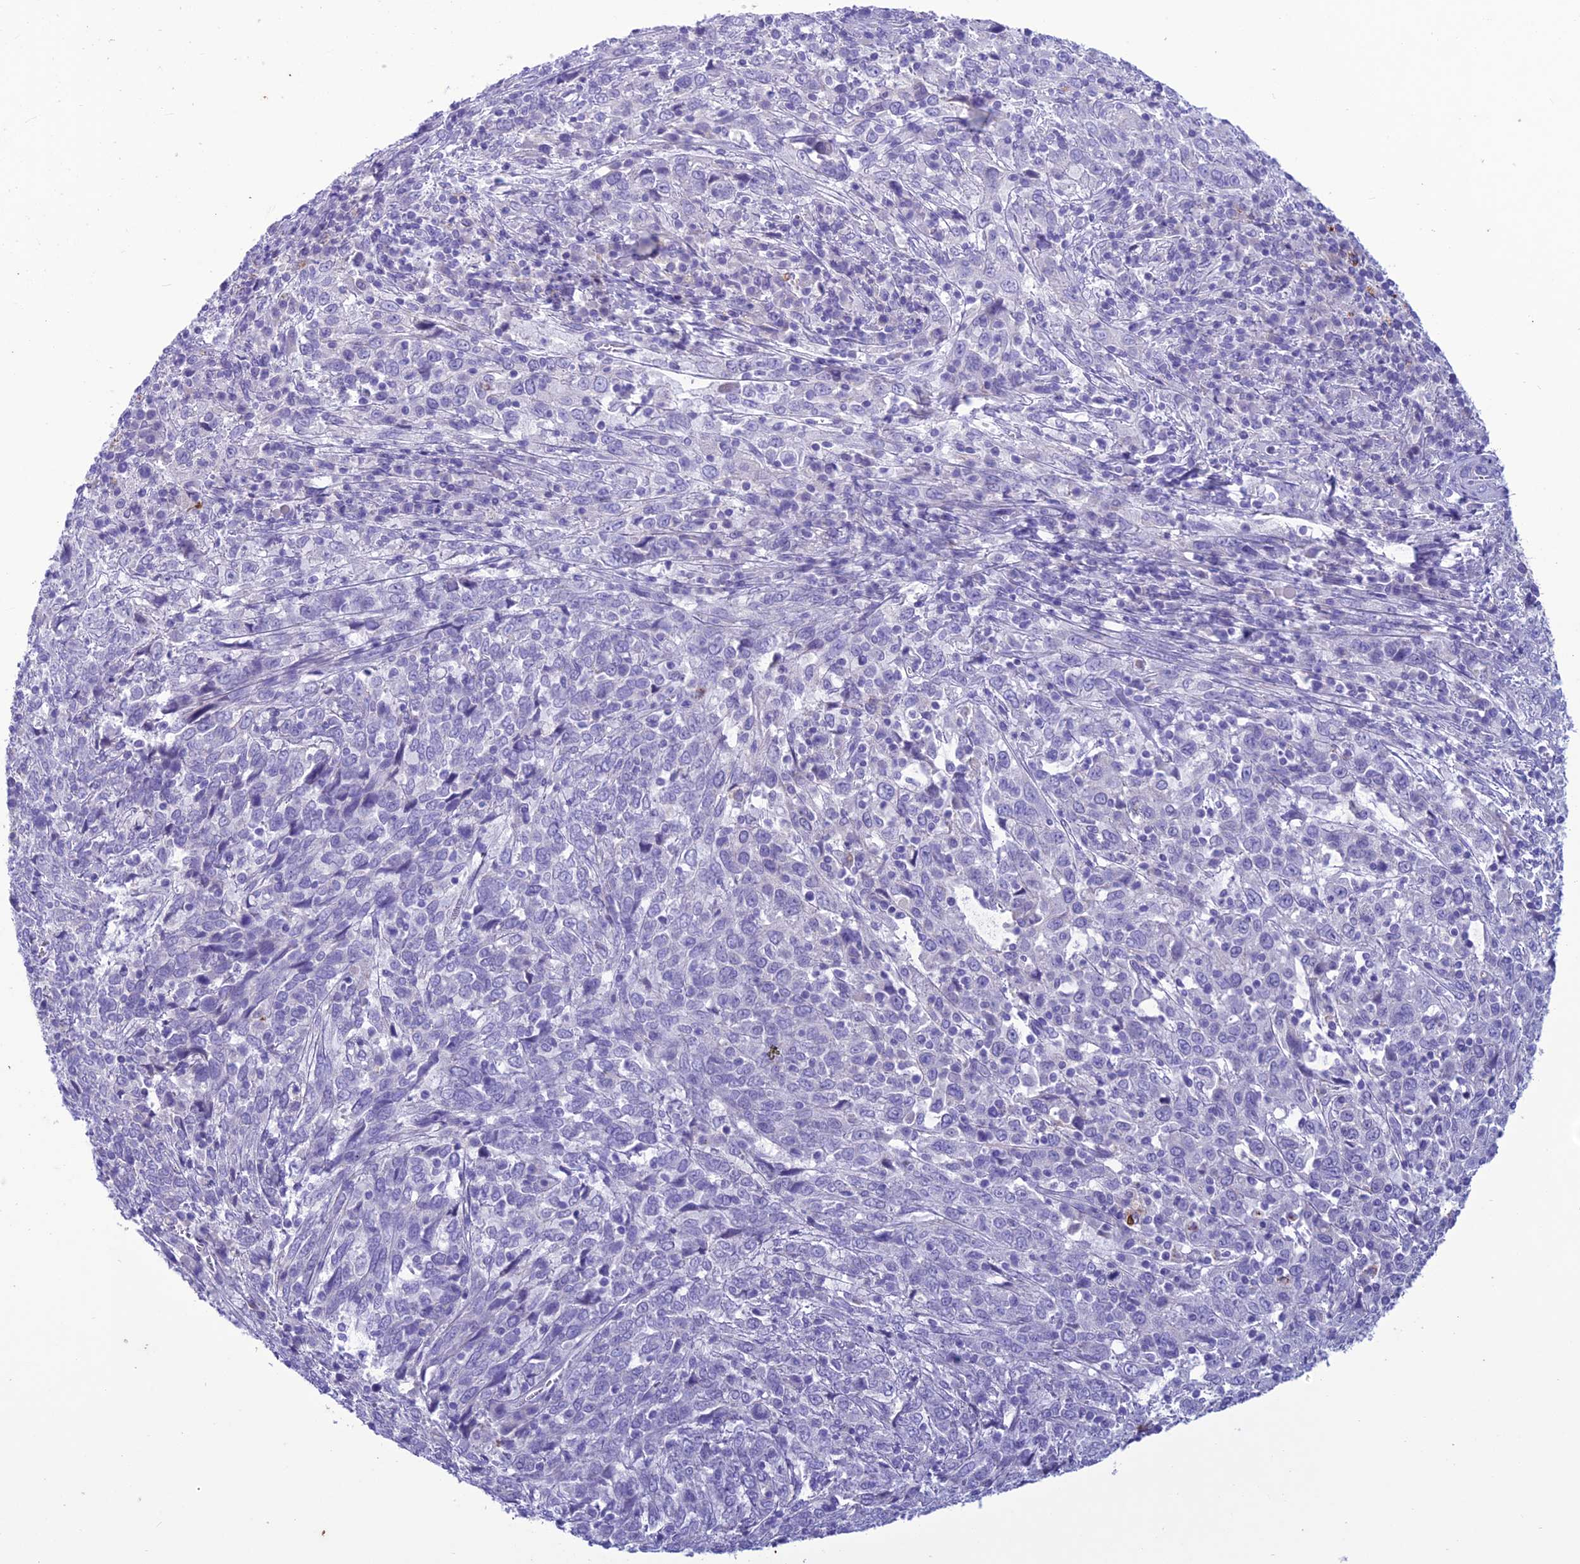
{"staining": {"intensity": "negative", "quantity": "none", "location": "none"}, "tissue": "cervical cancer", "cell_type": "Tumor cells", "image_type": "cancer", "snomed": [{"axis": "morphology", "description": "Squamous cell carcinoma, NOS"}, {"axis": "topography", "description": "Cervix"}], "caption": "IHC image of cervical cancer stained for a protein (brown), which shows no staining in tumor cells. (DAB (3,3'-diaminobenzidine) immunohistochemistry visualized using brightfield microscopy, high magnification).", "gene": "IFT172", "patient": {"sex": "female", "age": 46}}